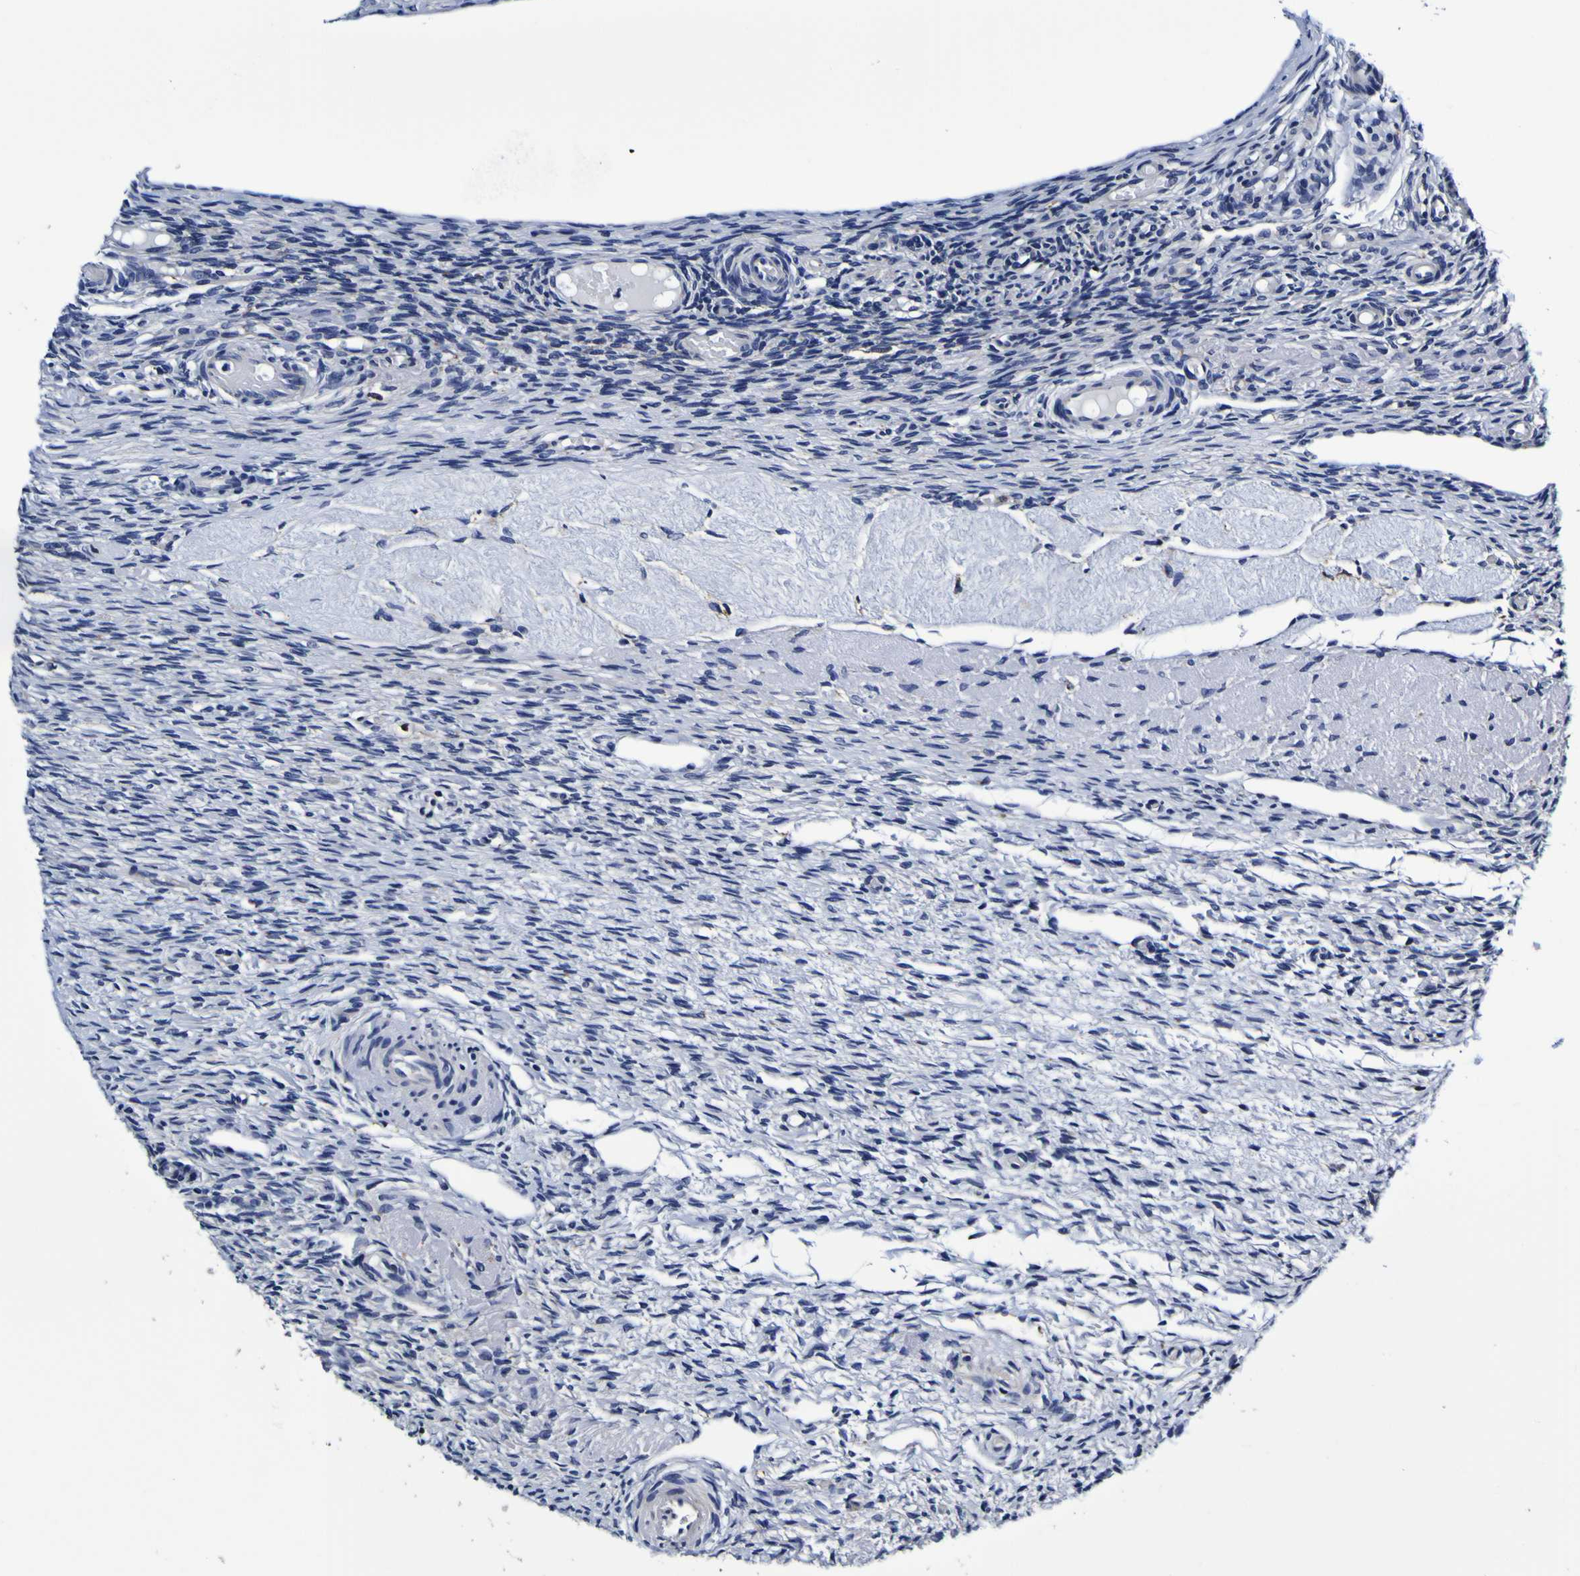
{"staining": {"intensity": "negative", "quantity": "none", "location": "none"}, "tissue": "ovary", "cell_type": "Ovarian stroma cells", "image_type": "normal", "snomed": [{"axis": "morphology", "description": "Normal tissue, NOS"}, {"axis": "topography", "description": "Ovary"}], "caption": "A histopathology image of human ovary is negative for staining in ovarian stroma cells. (Immunohistochemistry, brightfield microscopy, high magnification).", "gene": "GPX1", "patient": {"sex": "female", "age": 60}}